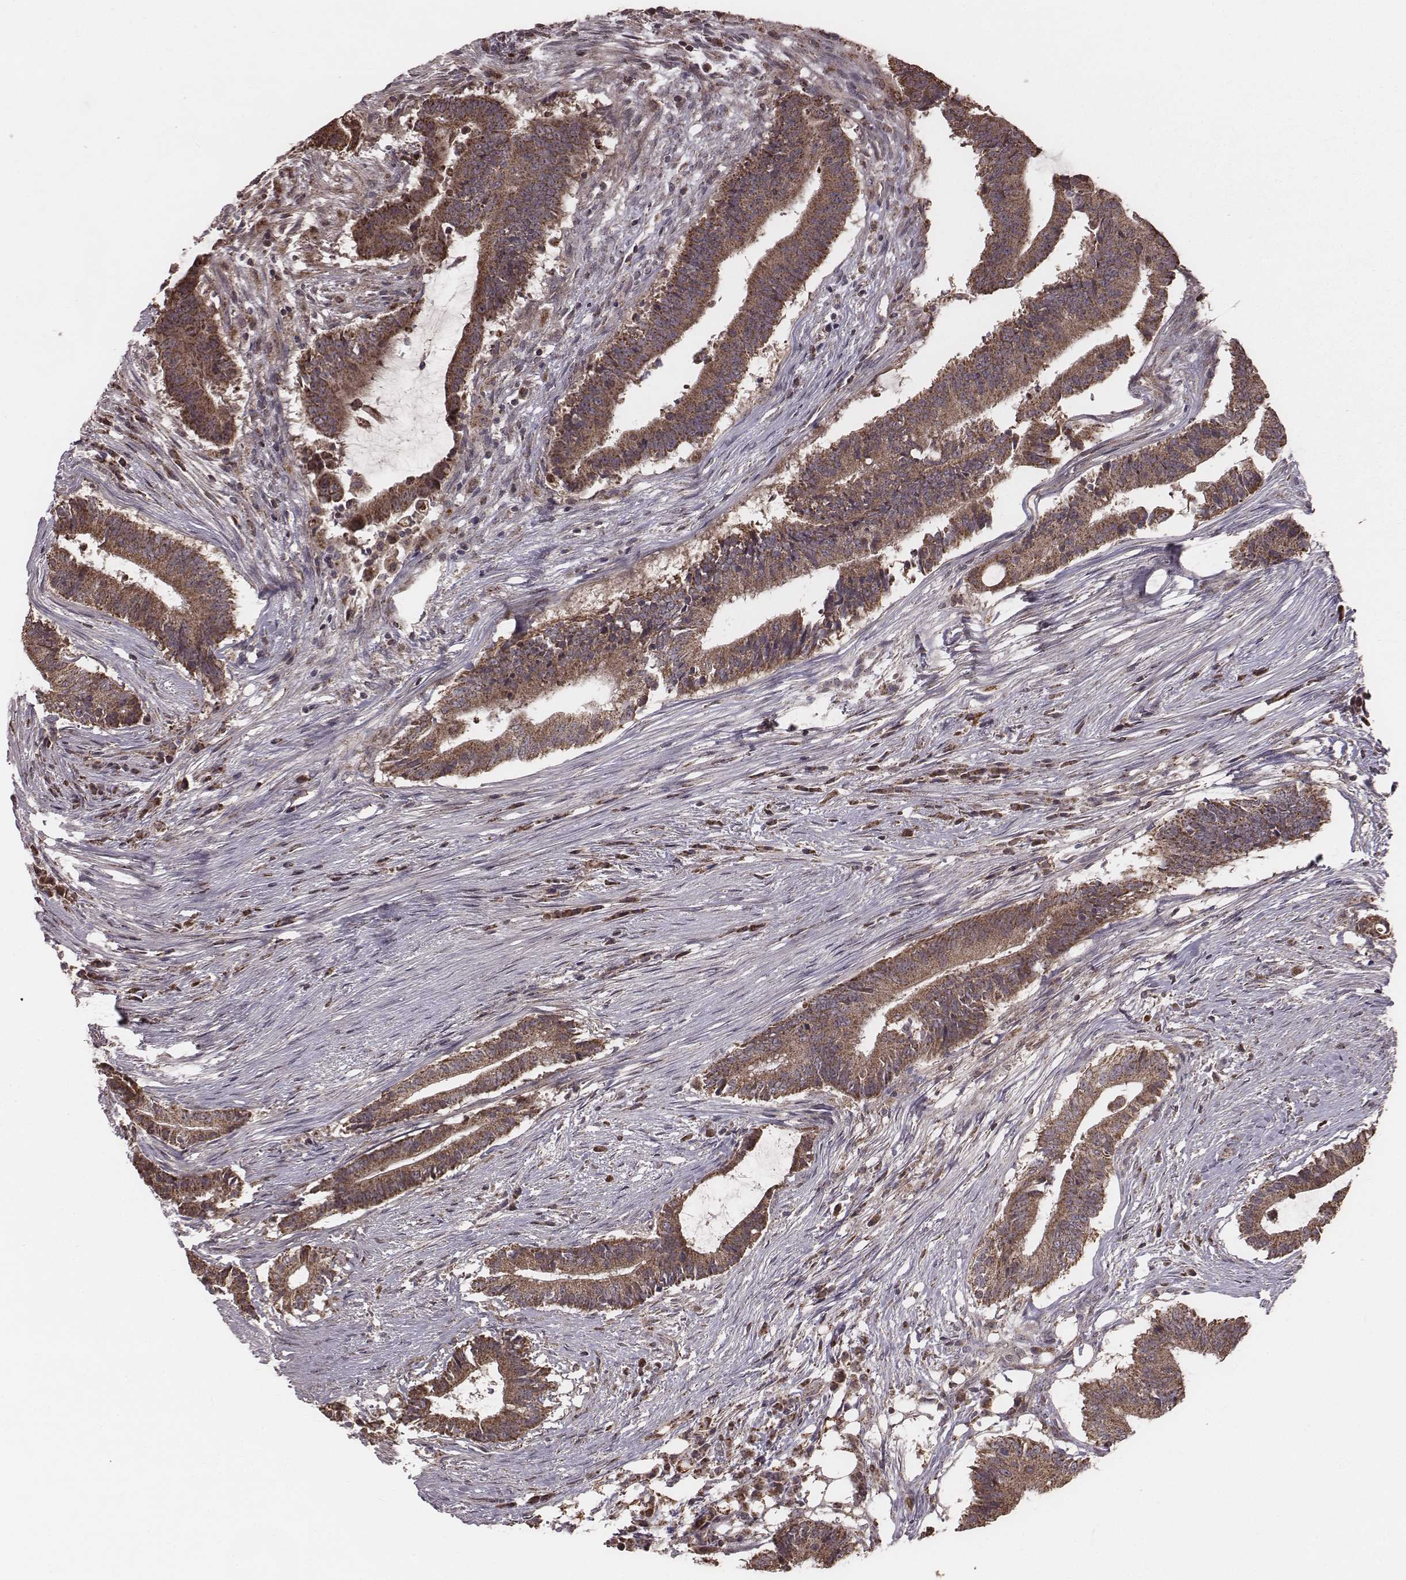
{"staining": {"intensity": "strong", "quantity": ">75%", "location": "cytoplasmic/membranous"}, "tissue": "colorectal cancer", "cell_type": "Tumor cells", "image_type": "cancer", "snomed": [{"axis": "morphology", "description": "Adenocarcinoma, NOS"}, {"axis": "topography", "description": "Colon"}], "caption": "IHC staining of colorectal cancer, which reveals high levels of strong cytoplasmic/membranous expression in approximately >75% of tumor cells indicating strong cytoplasmic/membranous protein positivity. The staining was performed using DAB (3,3'-diaminobenzidine) (brown) for protein detection and nuclei were counterstained in hematoxylin (blue).", "gene": "PDCD2L", "patient": {"sex": "female", "age": 43}}